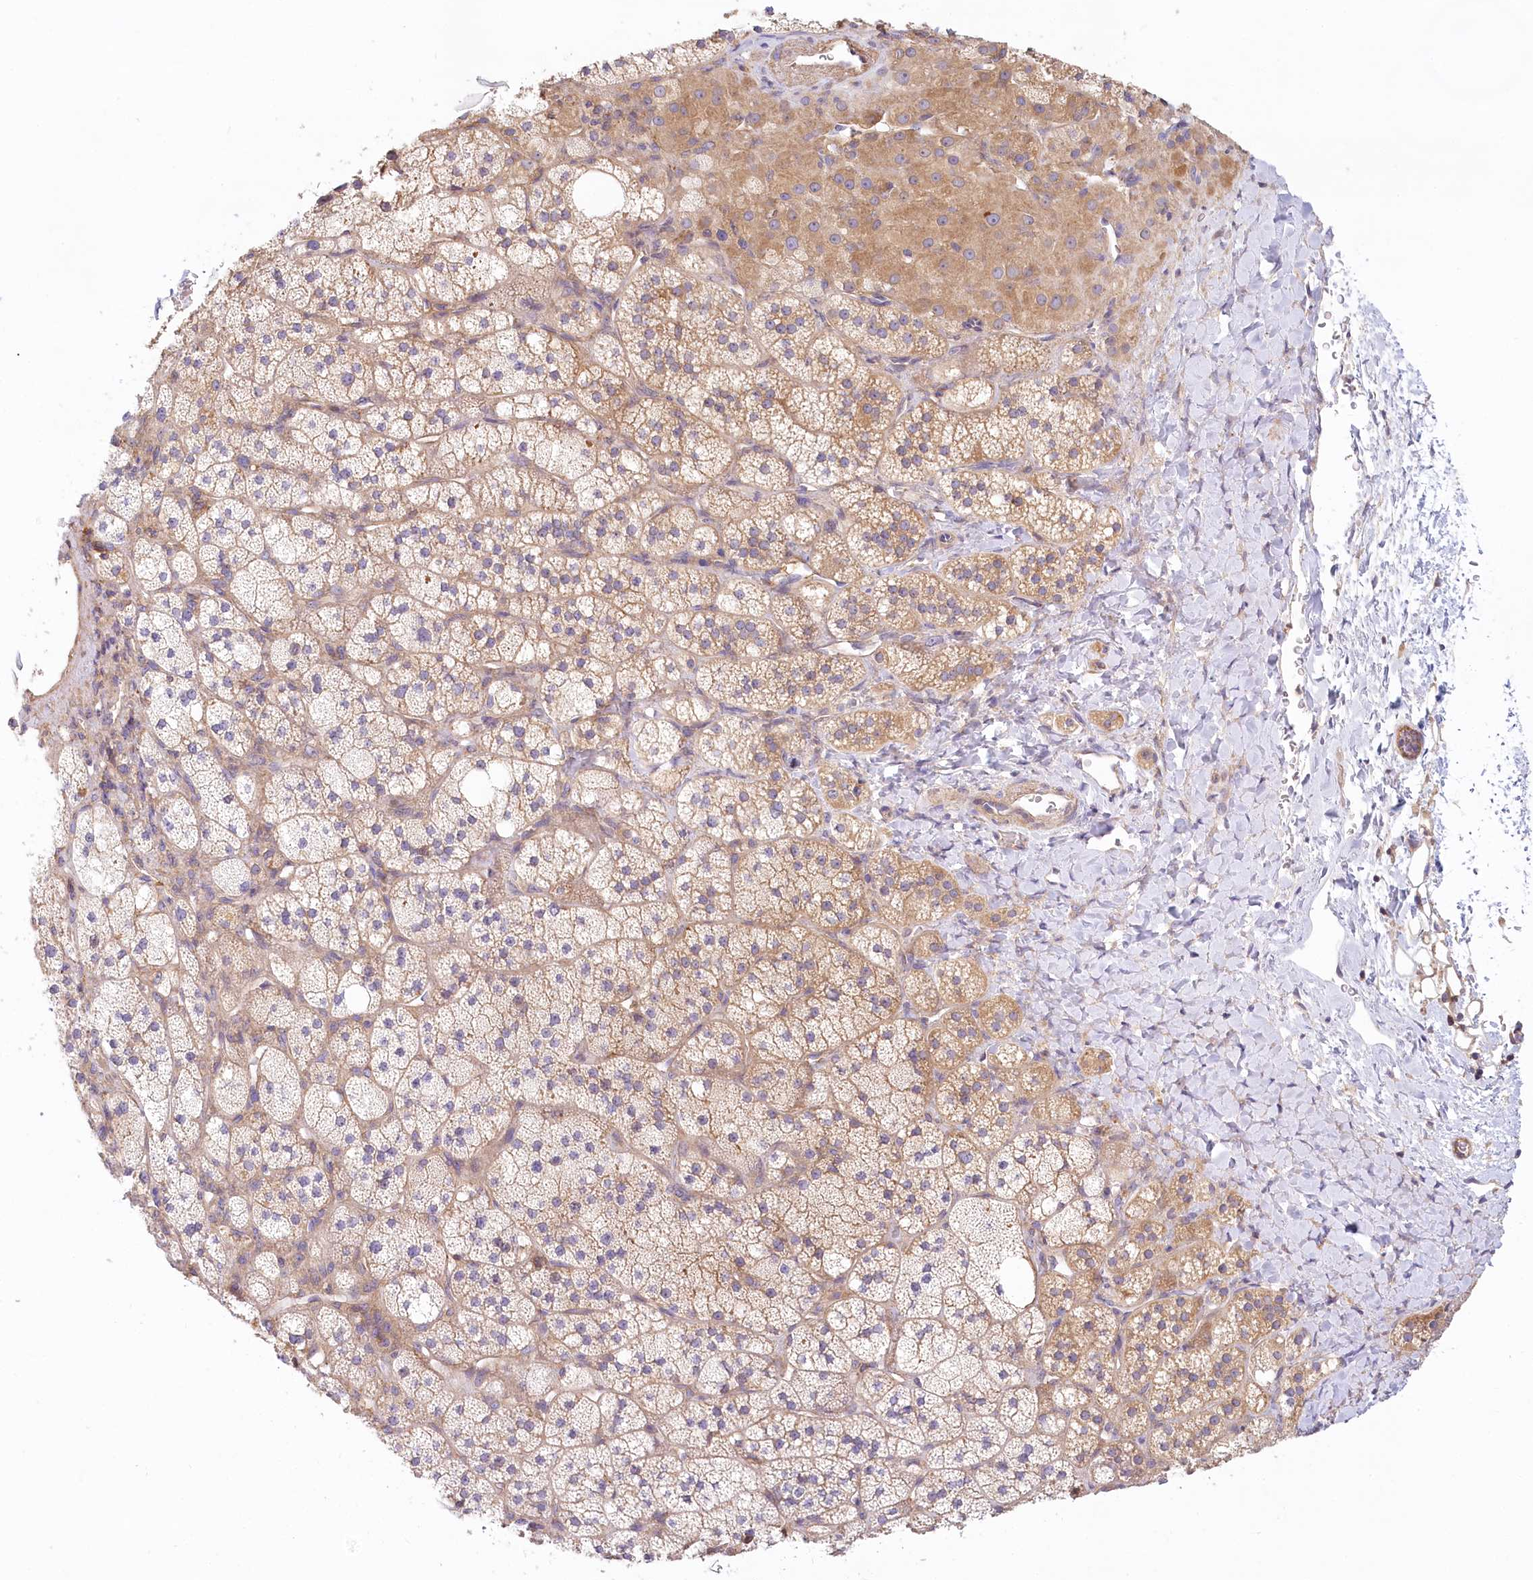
{"staining": {"intensity": "moderate", "quantity": ">75%", "location": "cytoplasmic/membranous"}, "tissue": "adrenal gland", "cell_type": "Glandular cells", "image_type": "normal", "snomed": [{"axis": "morphology", "description": "Normal tissue, NOS"}, {"axis": "topography", "description": "Adrenal gland"}], "caption": "Immunohistochemistry staining of benign adrenal gland, which demonstrates medium levels of moderate cytoplasmic/membranous expression in about >75% of glandular cells indicating moderate cytoplasmic/membranous protein expression. The staining was performed using DAB (3,3'-diaminobenzidine) (brown) for protein detection and nuclei were counterstained in hematoxylin (blue).", "gene": "UMPS", "patient": {"sex": "male", "age": 61}}